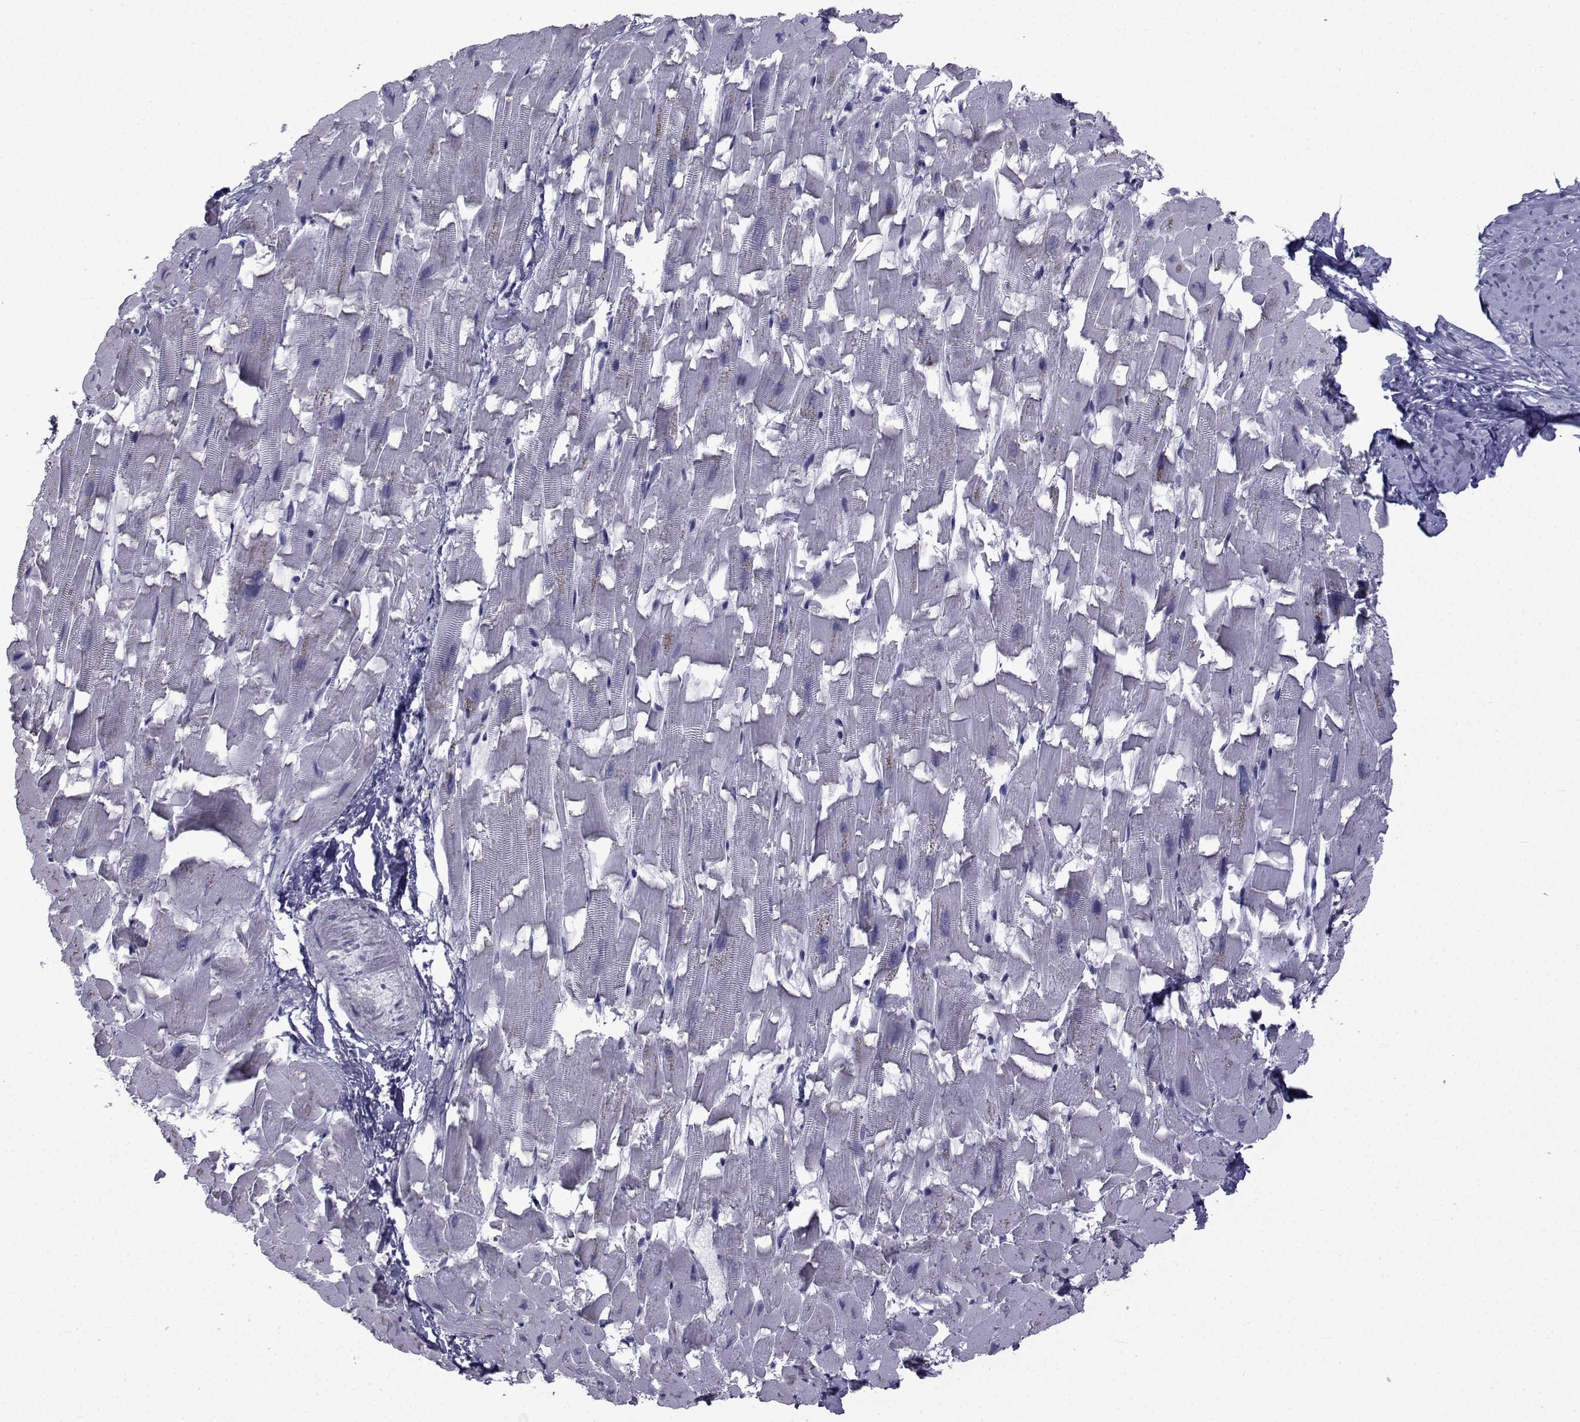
{"staining": {"intensity": "negative", "quantity": "none", "location": "none"}, "tissue": "heart muscle", "cell_type": "Cardiomyocytes", "image_type": "normal", "snomed": [{"axis": "morphology", "description": "Normal tissue, NOS"}, {"axis": "topography", "description": "Heart"}], "caption": "IHC histopathology image of benign heart muscle: heart muscle stained with DAB (3,3'-diaminobenzidine) demonstrates no significant protein staining in cardiomyocytes. The staining was performed using DAB (3,3'-diaminobenzidine) to visualize the protein expression in brown, while the nuclei were stained in blue with hematoxylin (Magnification: 20x).", "gene": "PDE6G", "patient": {"sex": "female", "age": 64}}